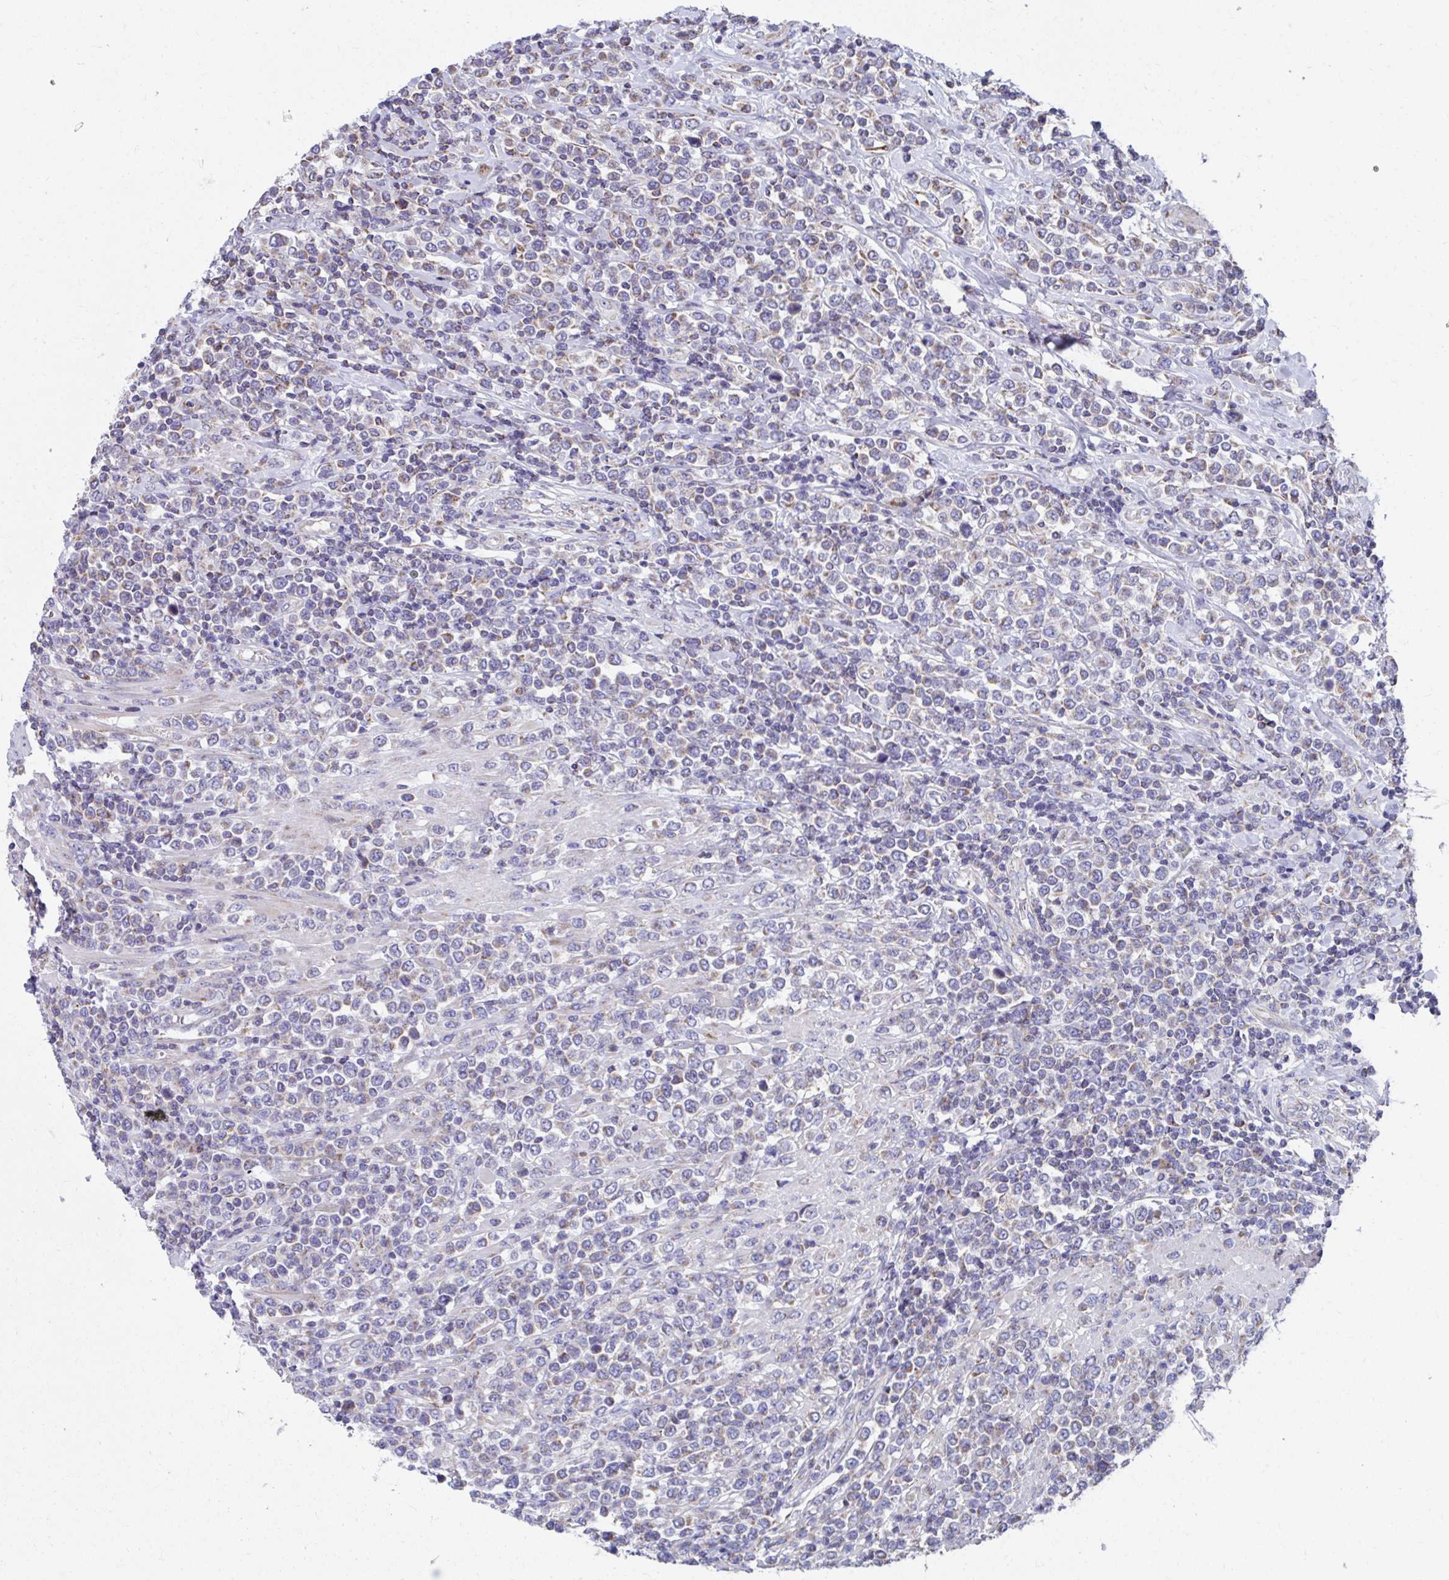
{"staining": {"intensity": "weak", "quantity": "<25%", "location": "cytoplasmic/membranous"}, "tissue": "lymphoma", "cell_type": "Tumor cells", "image_type": "cancer", "snomed": [{"axis": "morphology", "description": "Malignant lymphoma, non-Hodgkin's type, High grade"}, {"axis": "topography", "description": "Soft tissue"}], "caption": "Human malignant lymphoma, non-Hodgkin's type (high-grade) stained for a protein using IHC exhibits no staining in tumor cells.", "gene": "RCC1L", "patient": {"sex": "female", "age": 56}}